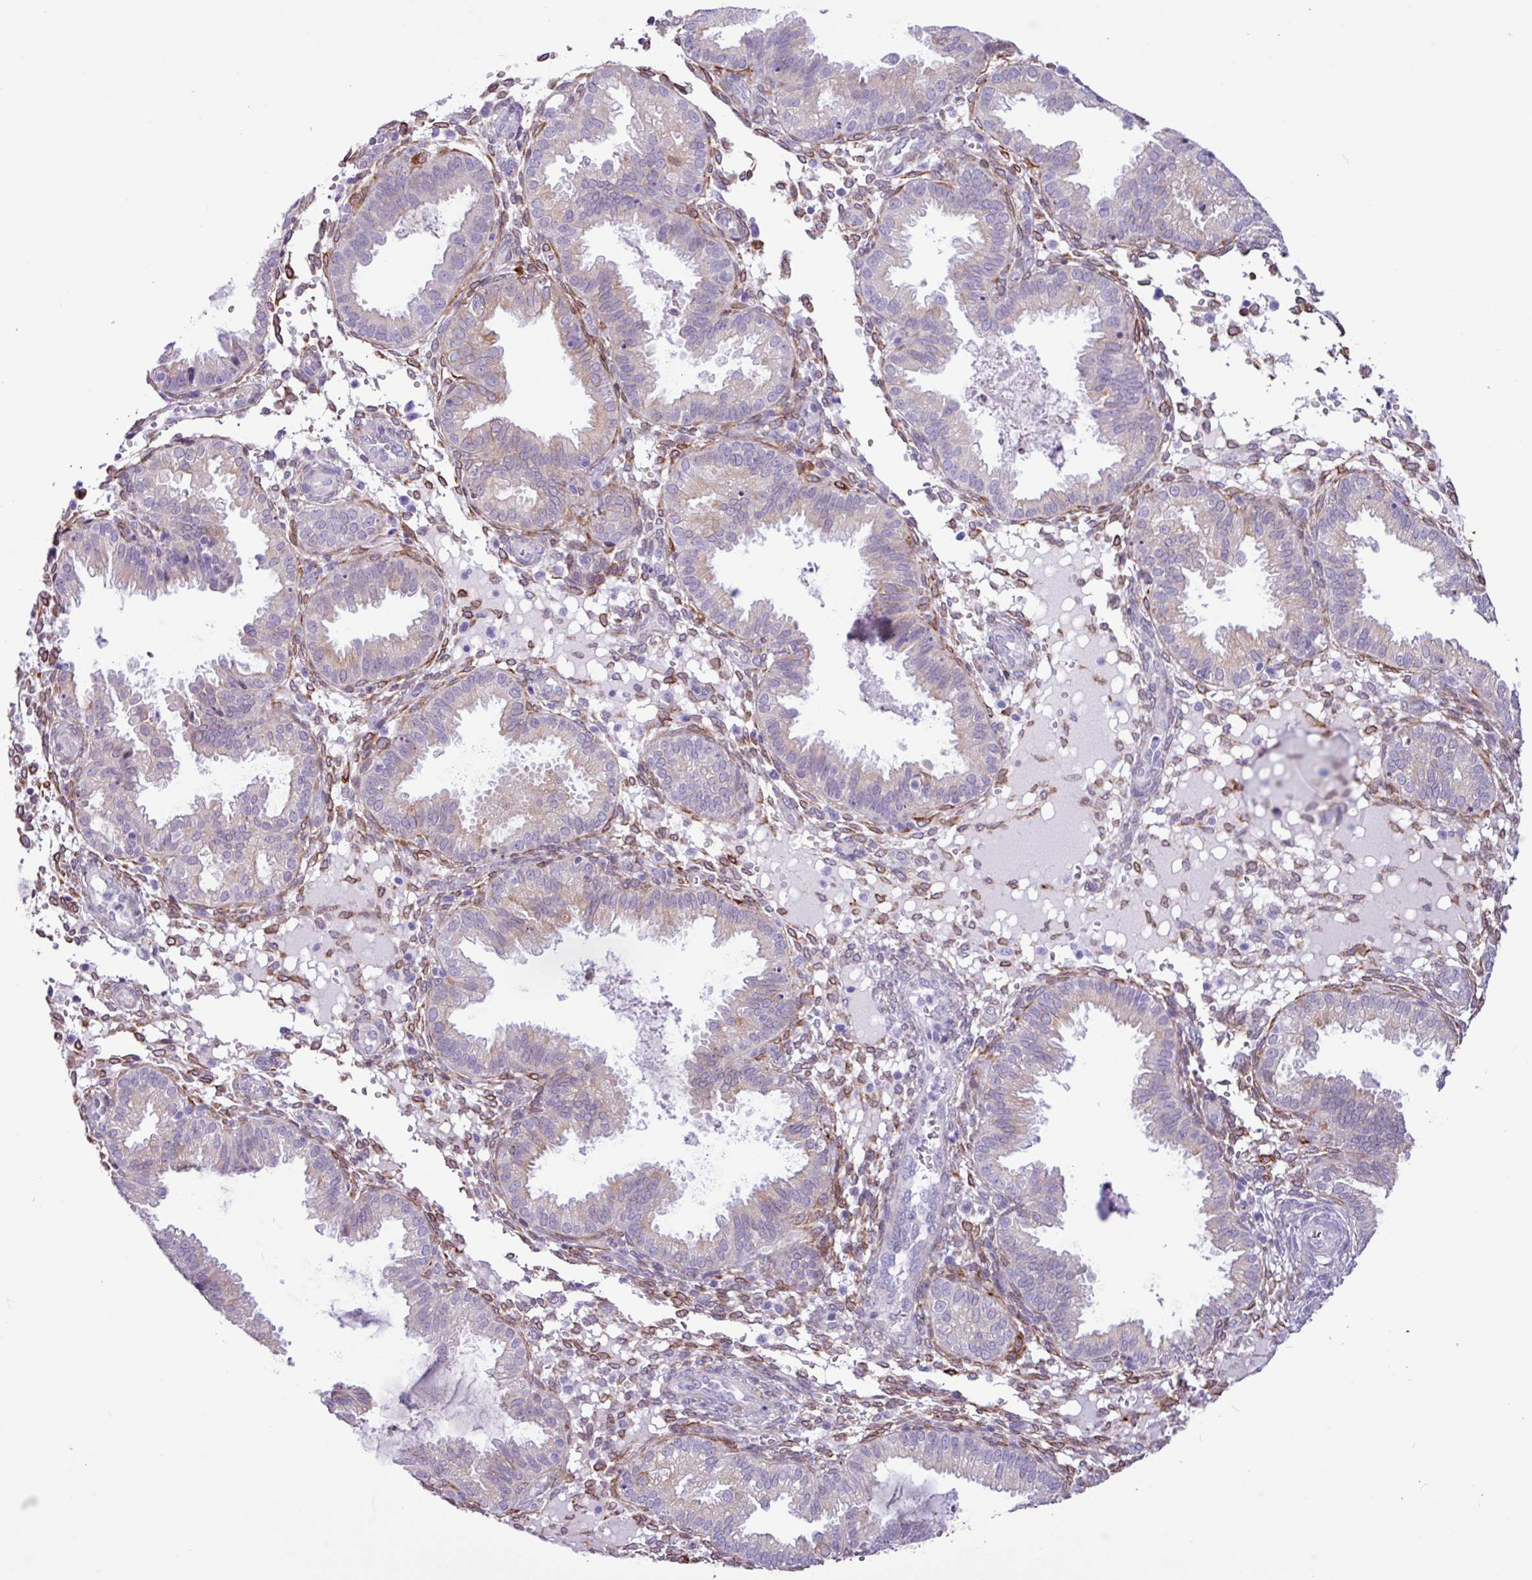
{"staining": {"intensity": "moderate", "quantity": "<25%", "location": "cytoplasmic/membranous"}, "tissue": "endometrium", "cell_type": "Cells in endometrial stroma", "image_type": "normal", "snomed": [{"axis": "morphology", "description": "Normal tissue, NOS"}, {"axis": "topography", "description": "Endometrium"}], "caption": "This image shows IHC staining of benign endometrium, with low moderate cytoplasmic/membranous staining in about <25% of cells in endometrial stroma.", "gene": "SLC38A1", "patient": {"sex": "female", "age": 33}}